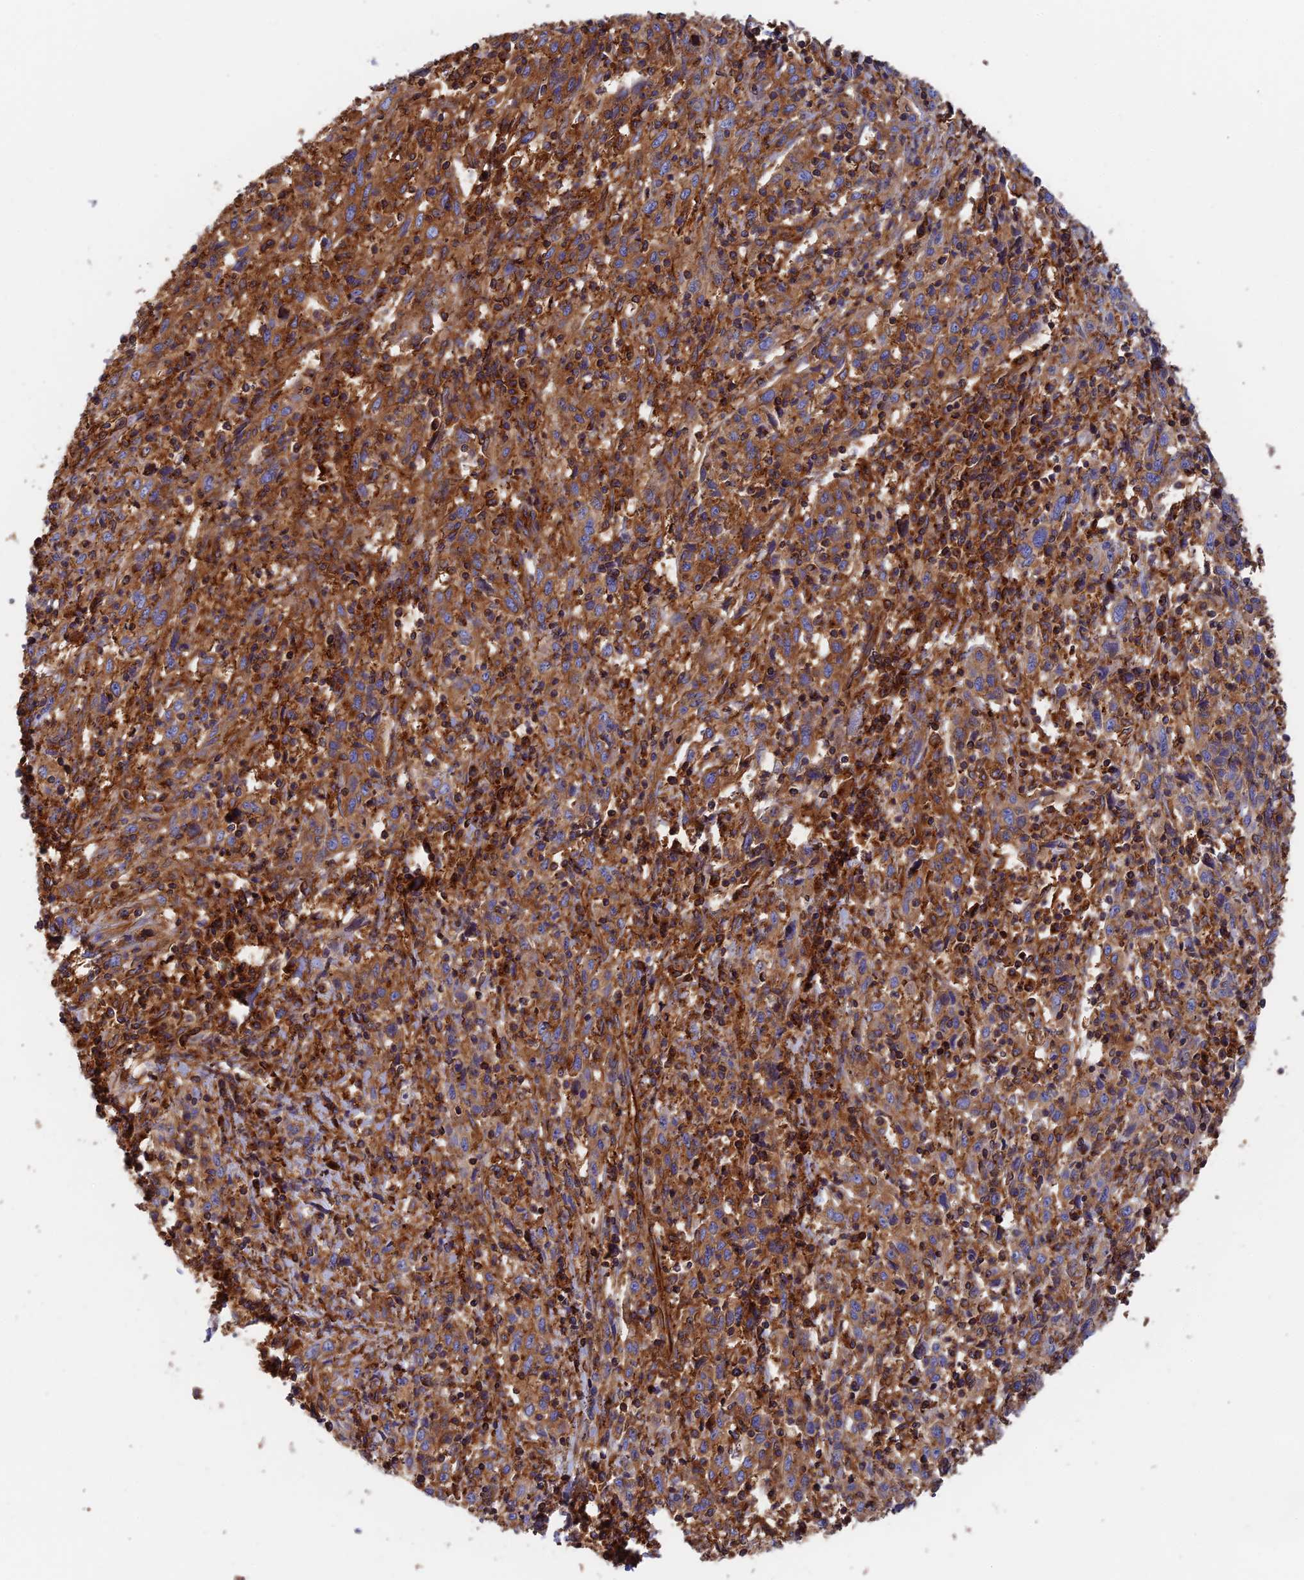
{"staining": {"intensity": "moderate", "quantity": ">75%", "location": "cytoplasmic/membranous"}, "tissue": "cervical cancer", "cell_type": "Tumor cells", "image_type": "cancer", "snomed": [{"axis": "morphology", "description": "Squamous cell carcinoma, NOS"}, {"axis": "topography", "description": "Cervix"}], "caption": "IHC of cervical cancer (squamous cell carcinoma) displays medium levels of moderate cytoplasmic/membranous positivity in approximately >75% of tumor cells.", "gene": "DCTN2", "patient": {"sex": "female", "age": 46}}